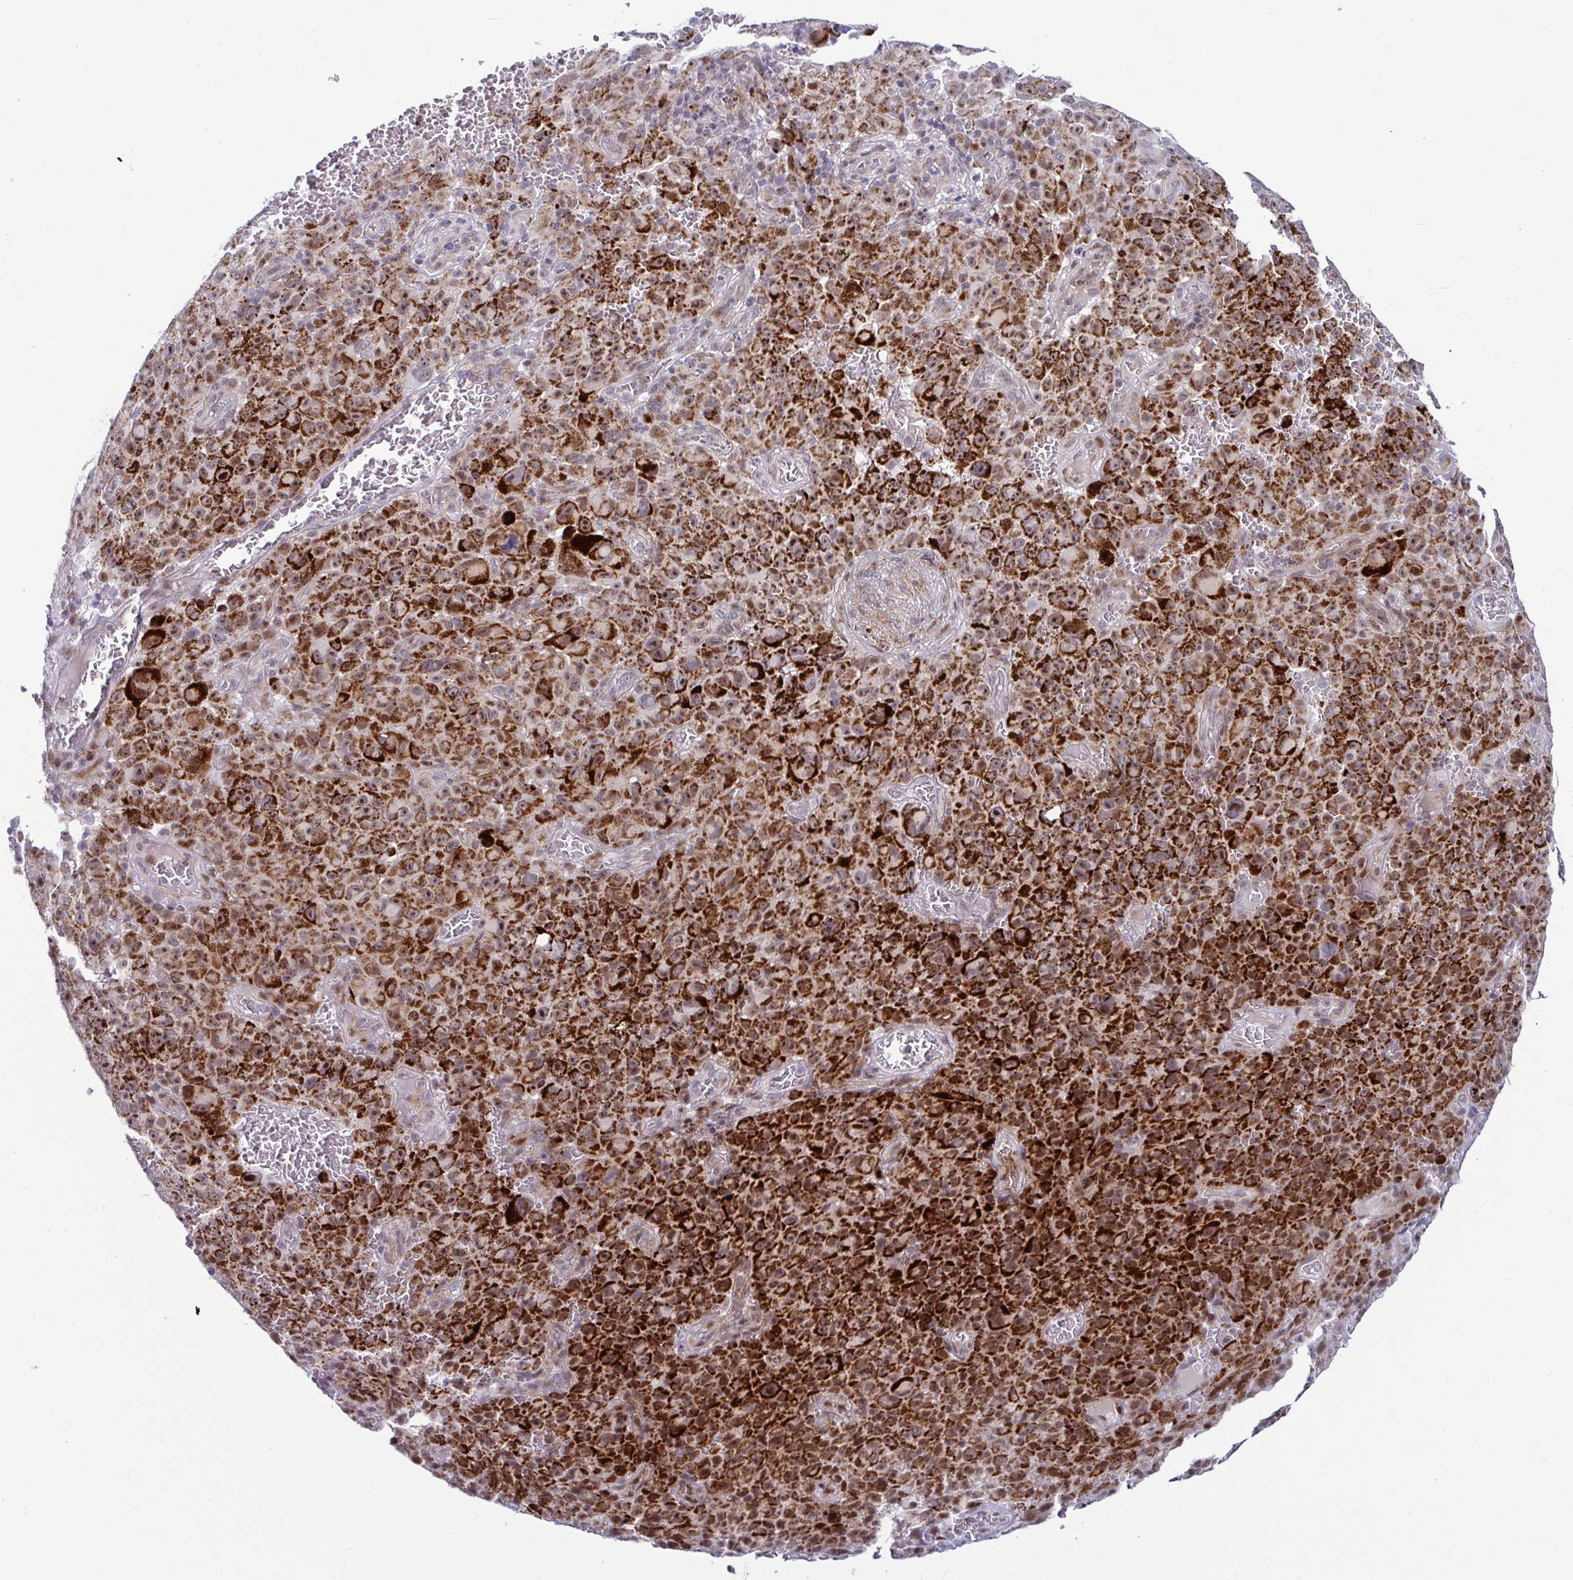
{"staining": {"intensity": "strong", "quantity": ">75%", "location": "cytoplasmic/membranous"}, "tissue": "melanoma", "cell_type": "Tumor cells", "image_type": "cancer", "snomed": [{"axis": "morphology", "description": "Malignant melanoma, NOS"}, {"axis": "topography", "description": "Skin"}], "caption": "The immunohistochemical stain highlights strong cytoplasmic/membranous expression in tumor cells of malignant melanoma tissue.", "gene": "DZIP1", "patient": {"sex": "female", "age": 82}}